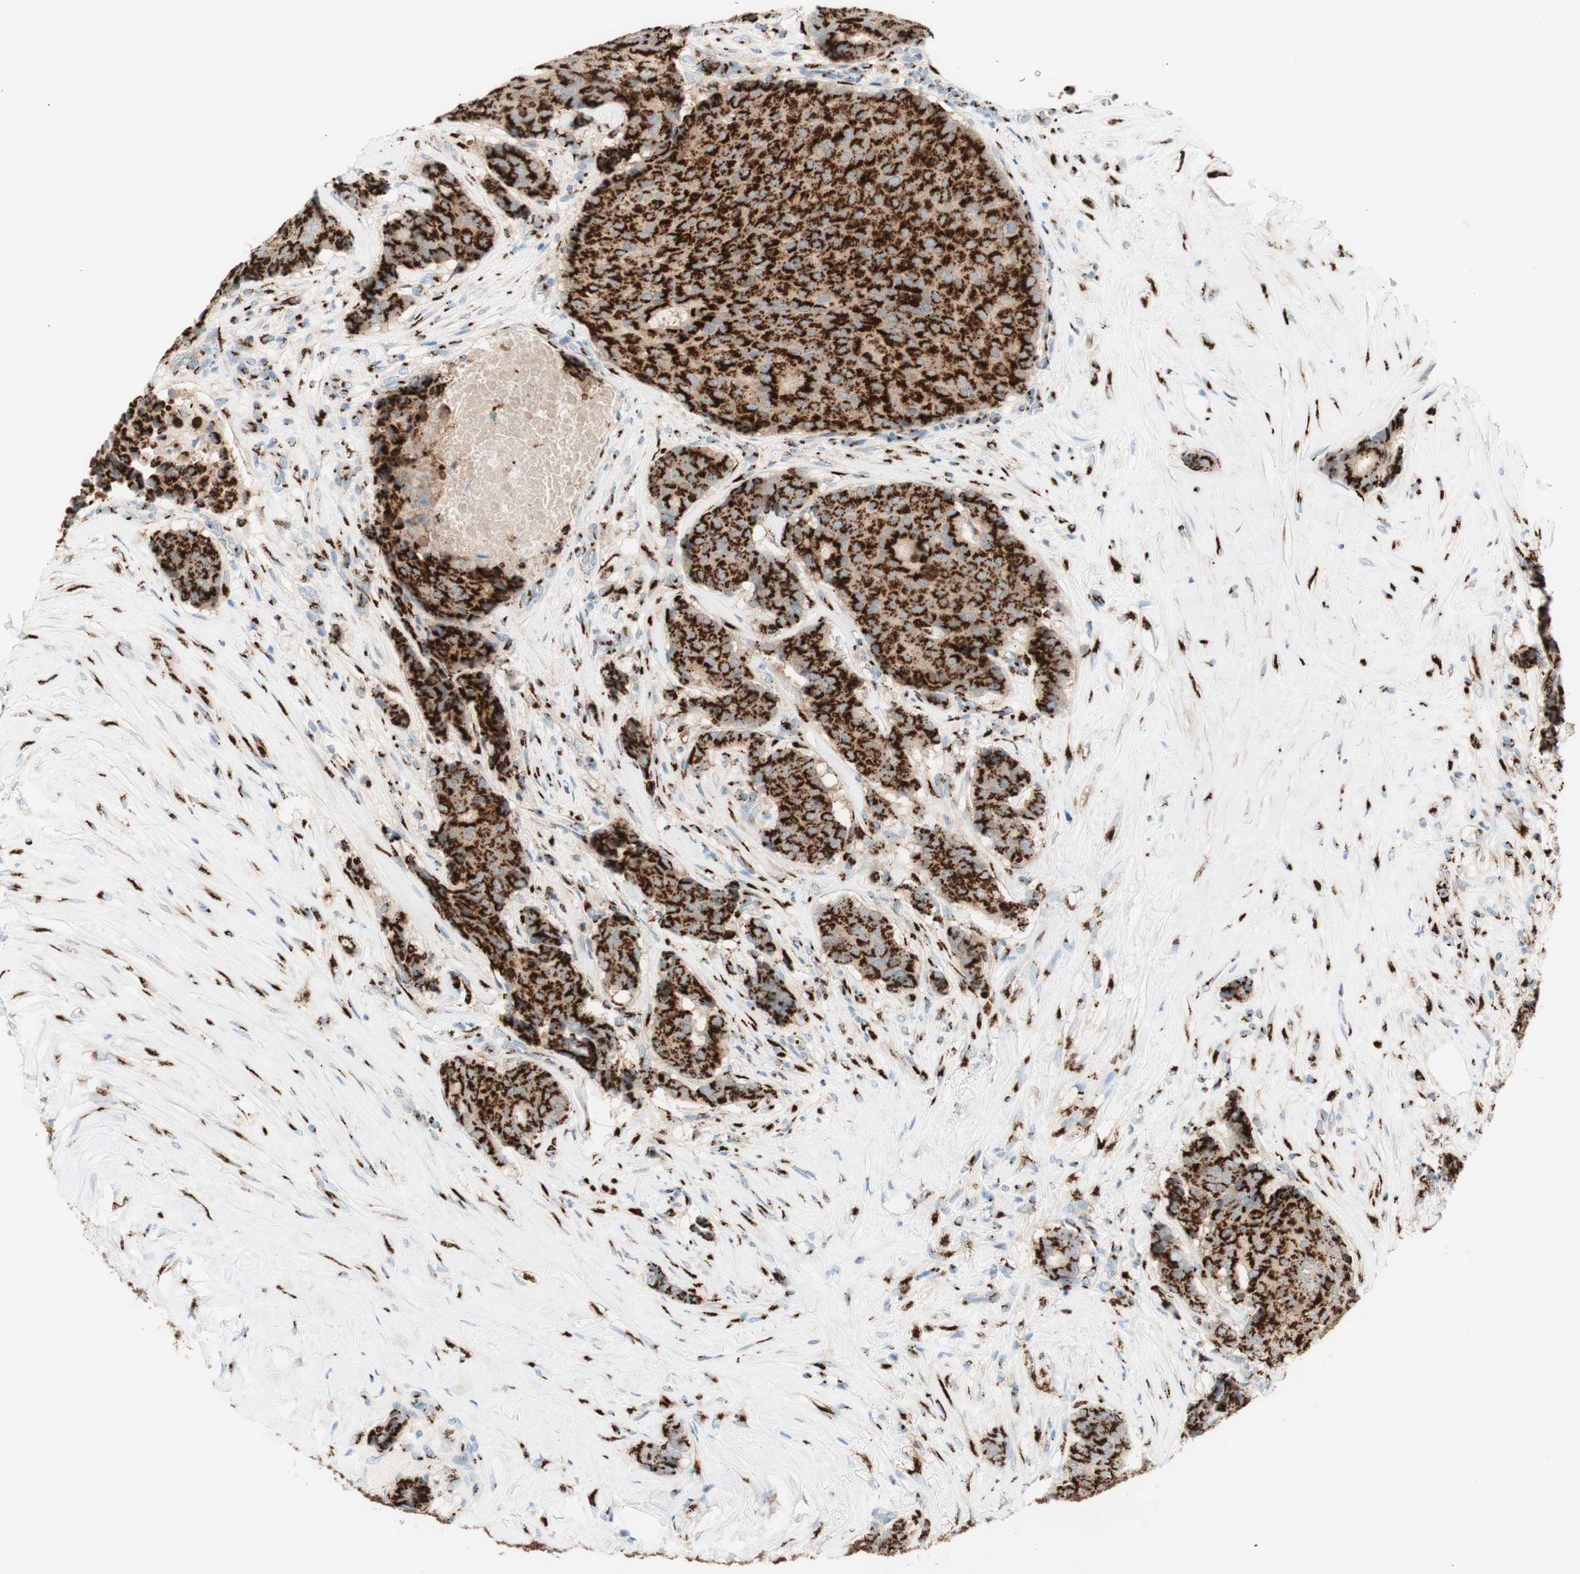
{"staining": {"intensity": "strong", "quantity": ">75%", "location": "cytoplasmic/membranous"}, "tissue": "breast cancer", "cell_type": "Tumor cells", "image_type": "cancer", "snomed": [{"axis": "morphology", "description": "Duct carcinoma"}, {"axis": "topography", "description": "Breast"}], "caption": "This is a photomicrograph of immunohistochemistry staining of breast intraductal carcinoma, which shows strong staining in the cytoplasmic/membranous of tumor cells.", "gene": "GOLGB1", "patient": {"sex": "female", "age": 75}}